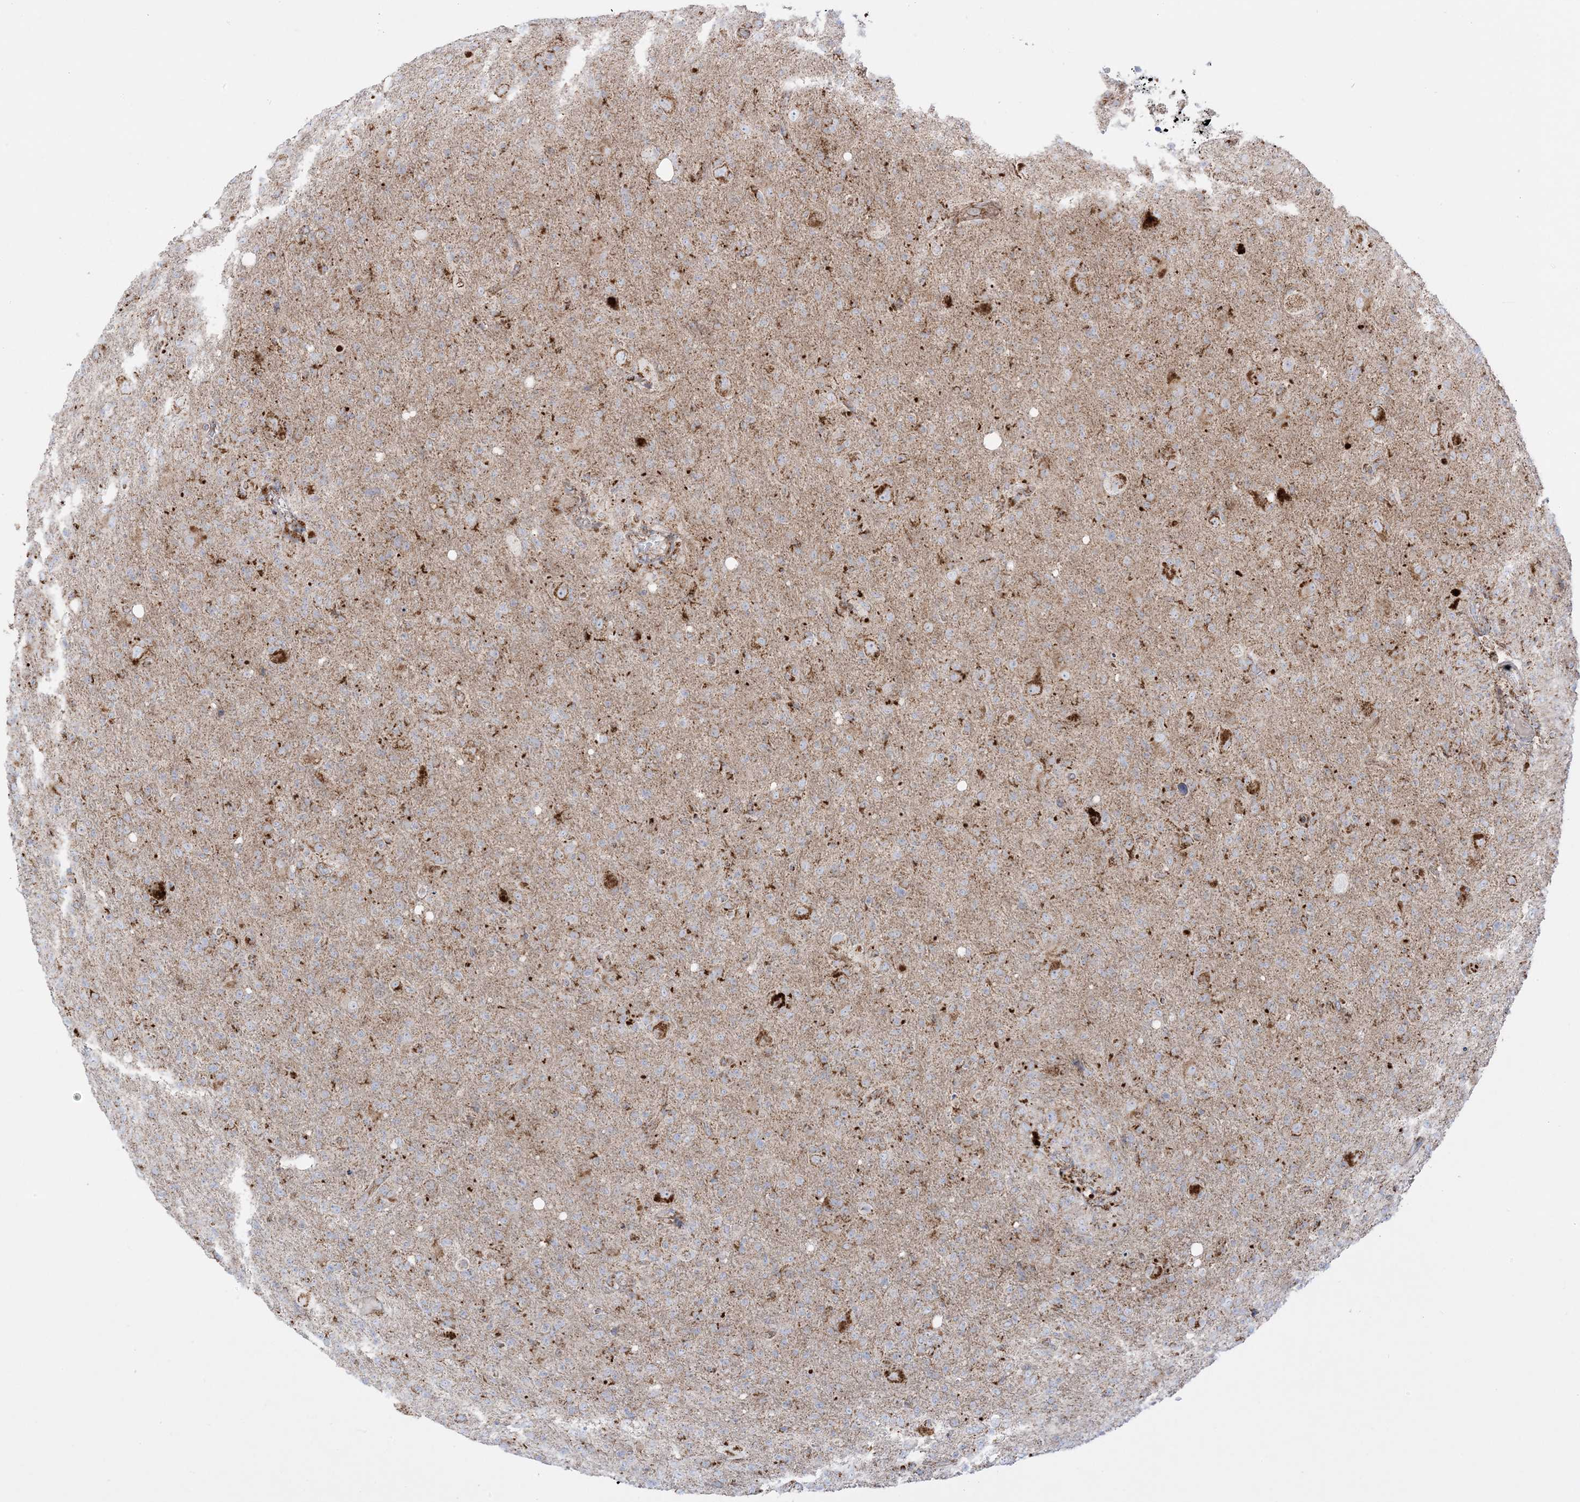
{"staining": {"intensity": "weak", "quantity": ">75%", "location": "cytoplasmic/membranous"}, "tissue": "glioma", "cell_type": "Tumor cells", "image_type": "cancer", "snomed": [{"axis": "morphology", "description": "Glioma, malignant, High grade"}, {"axis": "topography", "description": "Brain"}], "caption": "This histopathology image shows IHC staining of human glioma, with low weak cytoplasmic/membranous expression in approximately >75% of tumor cells.", "gene": "MRPS36", "patient": {"sex": "female", "age": 57}}